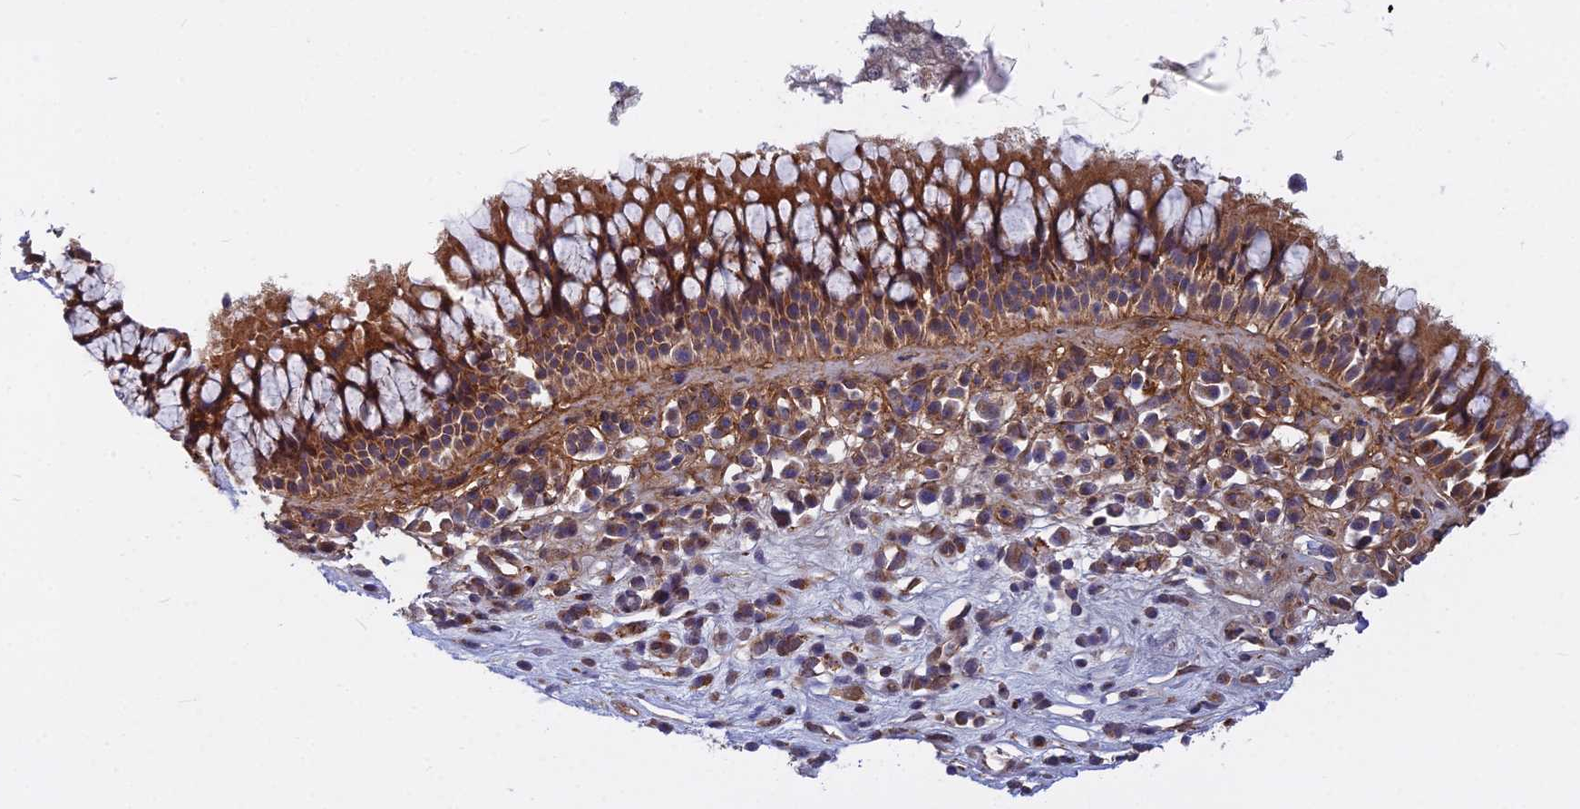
{"staining": {"intensity": "strong", "quantity": ">75%", "location": "cytoplasmic/membranous"}, "tissue": "nasopharynx", "cell_type": "Respiratory epithelial cells", "image_type": "normal", "snomed": [{"axis": "morphology", "description": "Normal tissue, NOS"}, {"axis": "morphology", "description": "Inflammation, NOS"}, {"axis": "morphology", "description": "Malignant melanoma, Metastatic site"}, {"axis": "topography", "description": "Nasopharynx"}], "caption": "Immunohistochemical staining of normal nasopharynx demonstrates >75% levels of strong cytoplasmic/membranous protein staining in about >75% of respiratory epithelial cells. (Brightfield microscopy of DAB IHC at high magnification).", "gene": "COMMD2", "patient": {"sex": "male", "age": 70}}